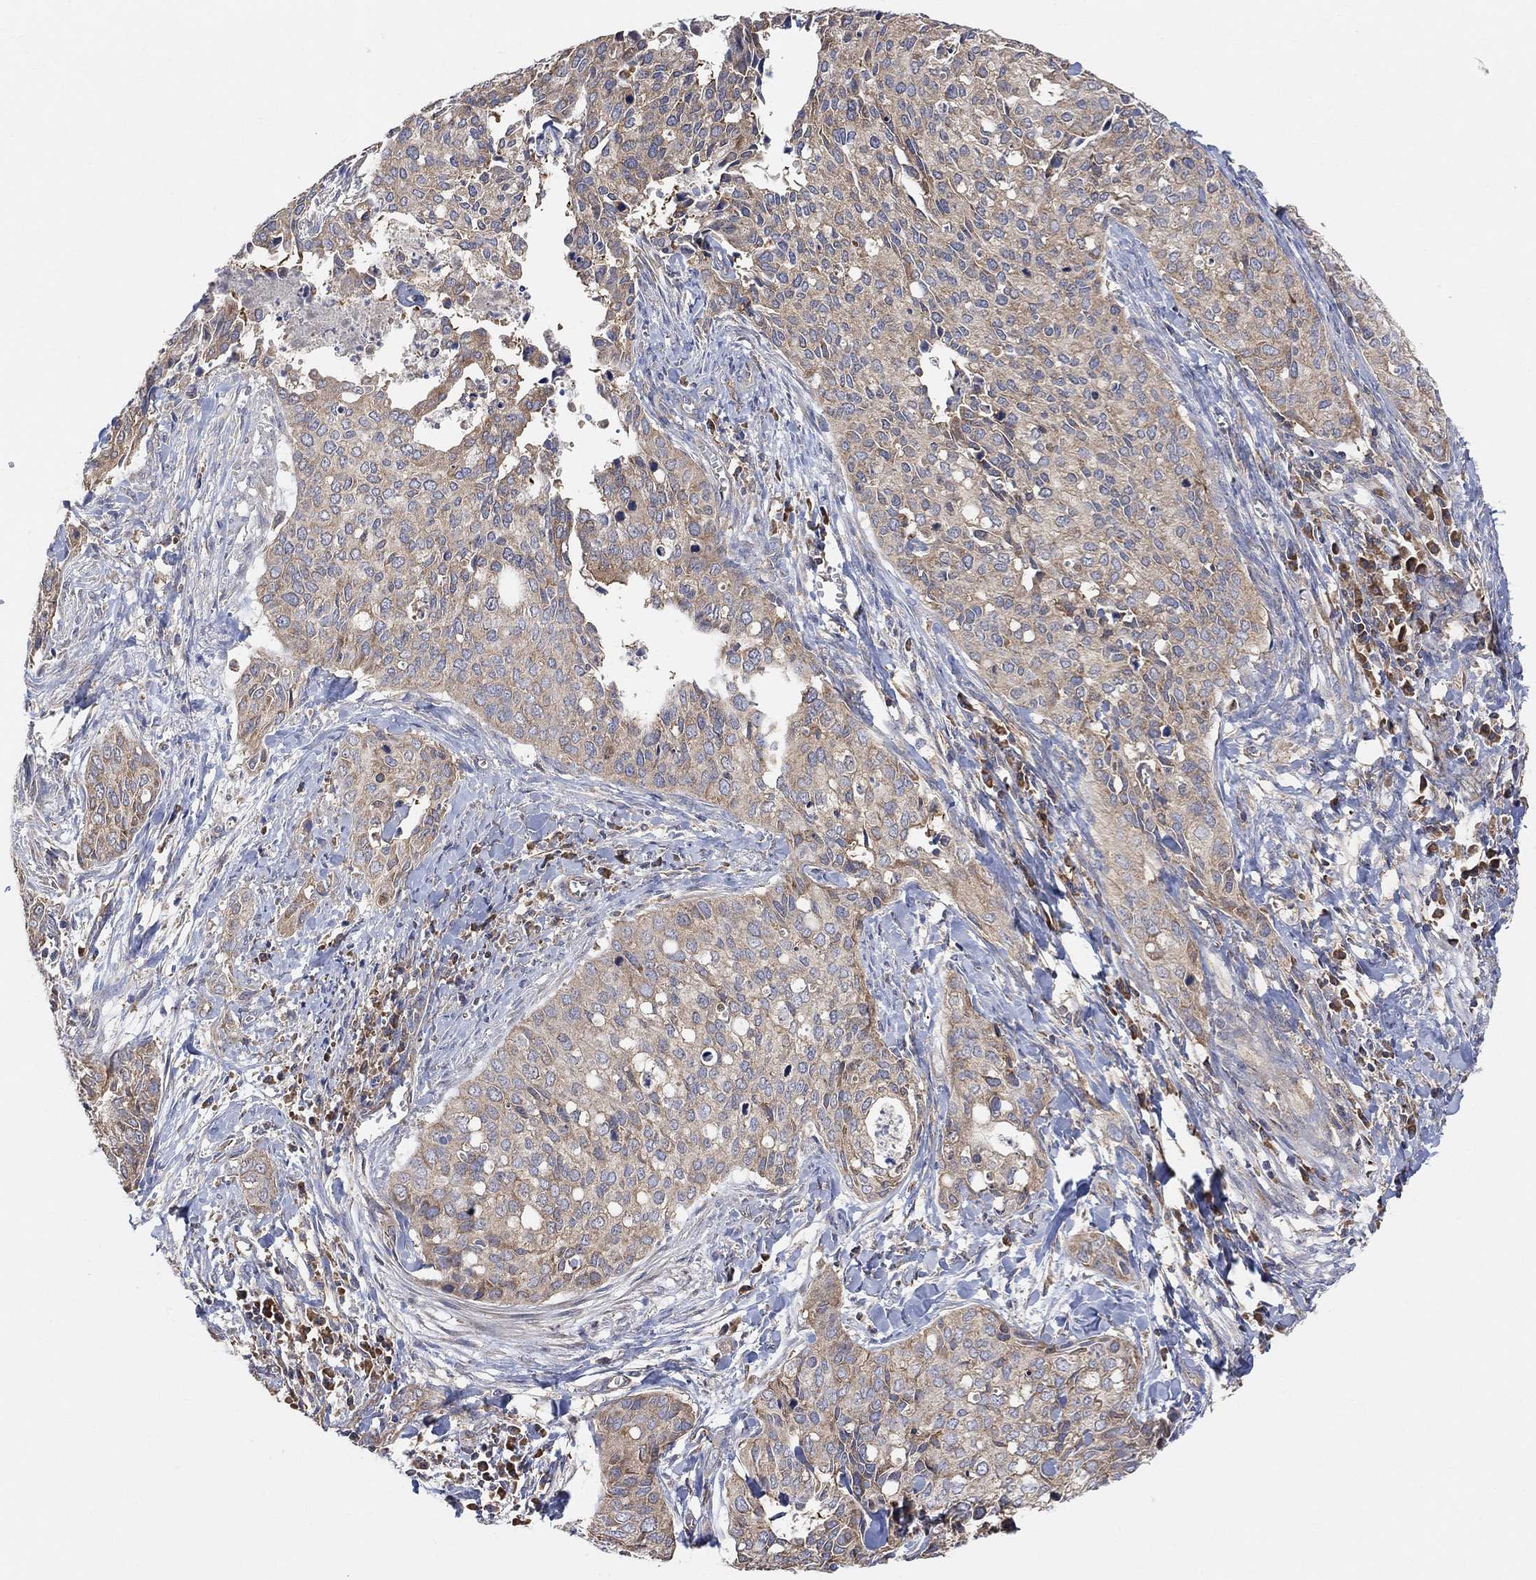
{"staining": {"intensity": "weak", "quantity": ">75%", "location": "cytoplasmic/membranous"}, "tissue": "cervical cancer", "cell_type": "Tumor cells", "image_type": "cancer", "snomed": [{"axis": "morphology", "description": "Squamous cell carcinoma, NOS"}, {"axis": "topography", "description": "Cervix"}], "caption": "Protein staining exhibits weak cytoplasmic/membranous staining in about >75% of tumor cells in cervical squamous cell carcinoma. (Brightfield microscopy of DAB IHC at high magnification).", "gene": "BLOC1S3", "patient": {"sex": "female", "age": 29}}